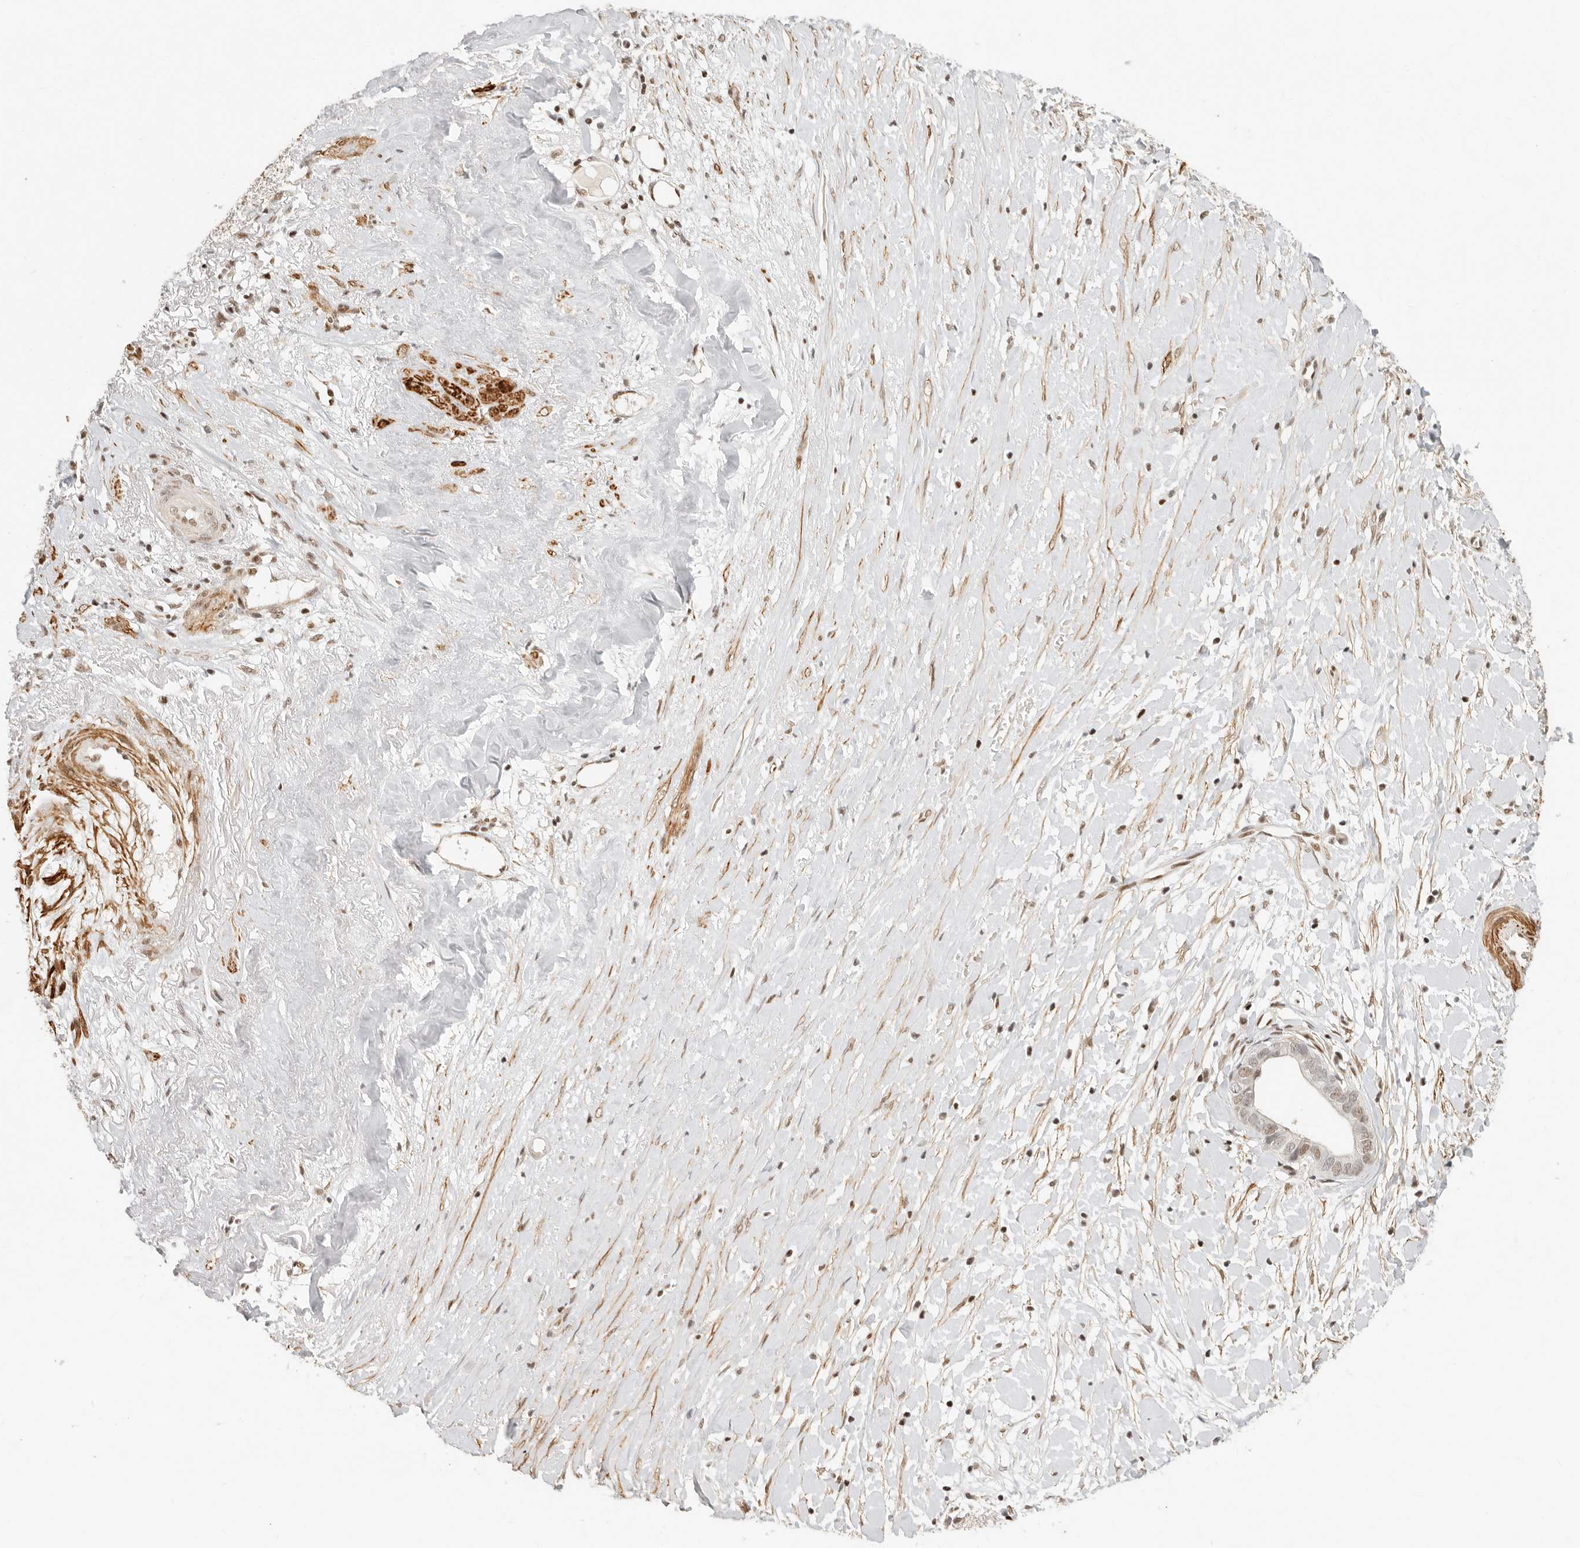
{"staining": {"intensity": "weak", "quantity": "25%-75%", "location": "nuclear"}, "tissue": "liver cancer", "cell_type": "Tumor cells", "image_type": "cancer", "snomed": [{"axis": "morphology", "description": "Cholangiocarcinoma"}, {"axis": "topography", "description": "Liver"}], "caption": "Immunohistochemistry staining of liver cholangiocarcinoma, which exhibits low levels of weak nuclear staining in approximately 25%-75% of tumor cells indicating weak nuclear protein staining. The staining was performed using DAB (brown) for protein detection and nuclei were counterstained in hematoxylin (blue).", "gene": "GABPA", "patient": {"sex": "female", "age": 79}}